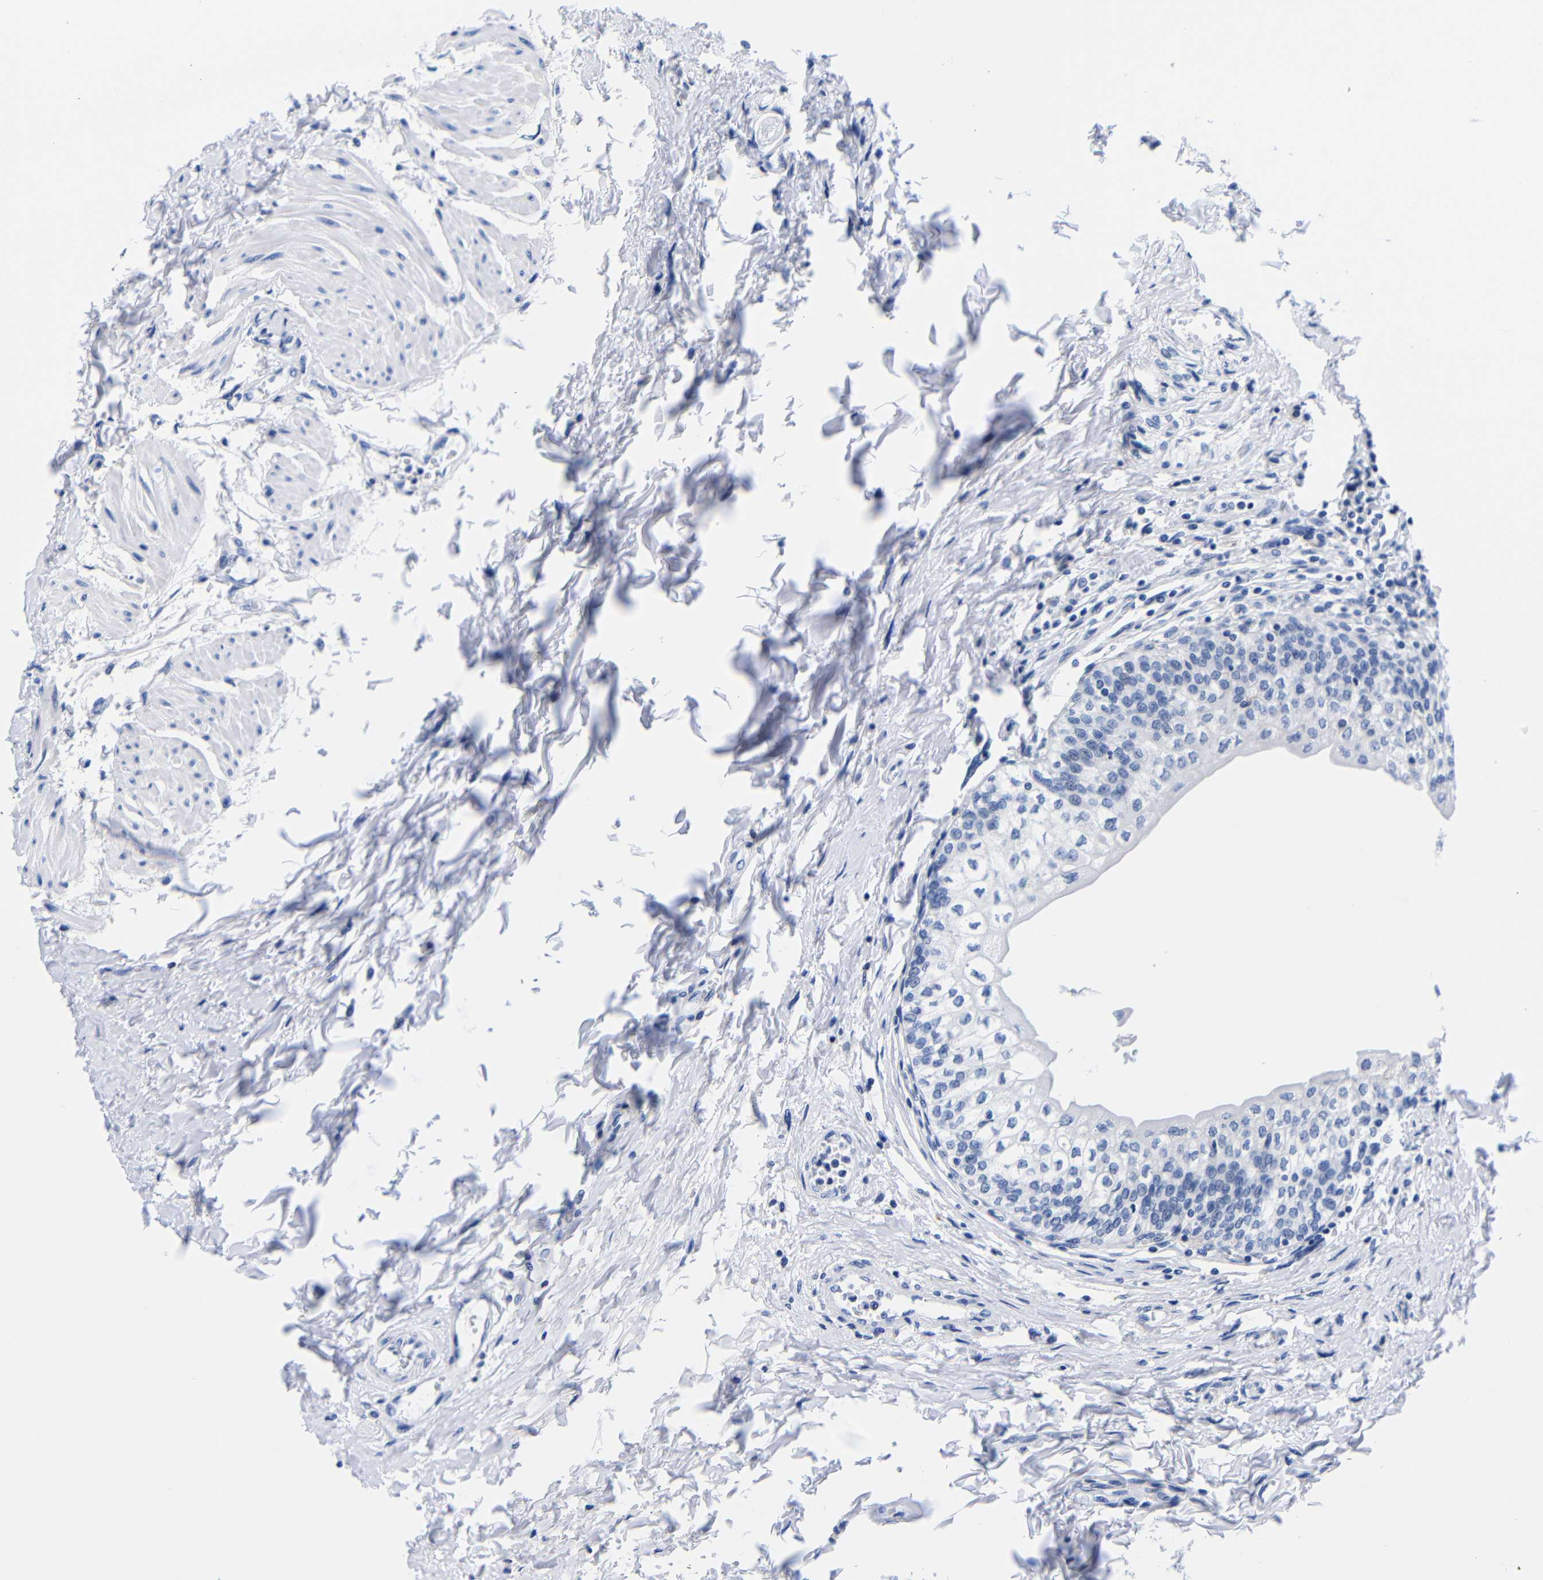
{"staining": {"intensity": "negative", "quantity": "none", "location": "none"}, "tissue": "urinary bladder", "cell_type": "Urothelial cells", "image_type": "normal", "snomed": [{"axis": "morphology", "description": "Normal tissue, NOS"}, {"axis": "topography", "description": "Urinary bladder"}], "caption": "An IHC image of benign urinary bladder is shown. There is no staining in urothelial cells of urinary bladder. The staining was performed using DAB to visualize the protein expression in brown, while the nuclei were stained in blue with hematoxylin (Magnification: 20x).", "gene": "CLEC4G", "patient": {"sex": "male", "age": 55}}